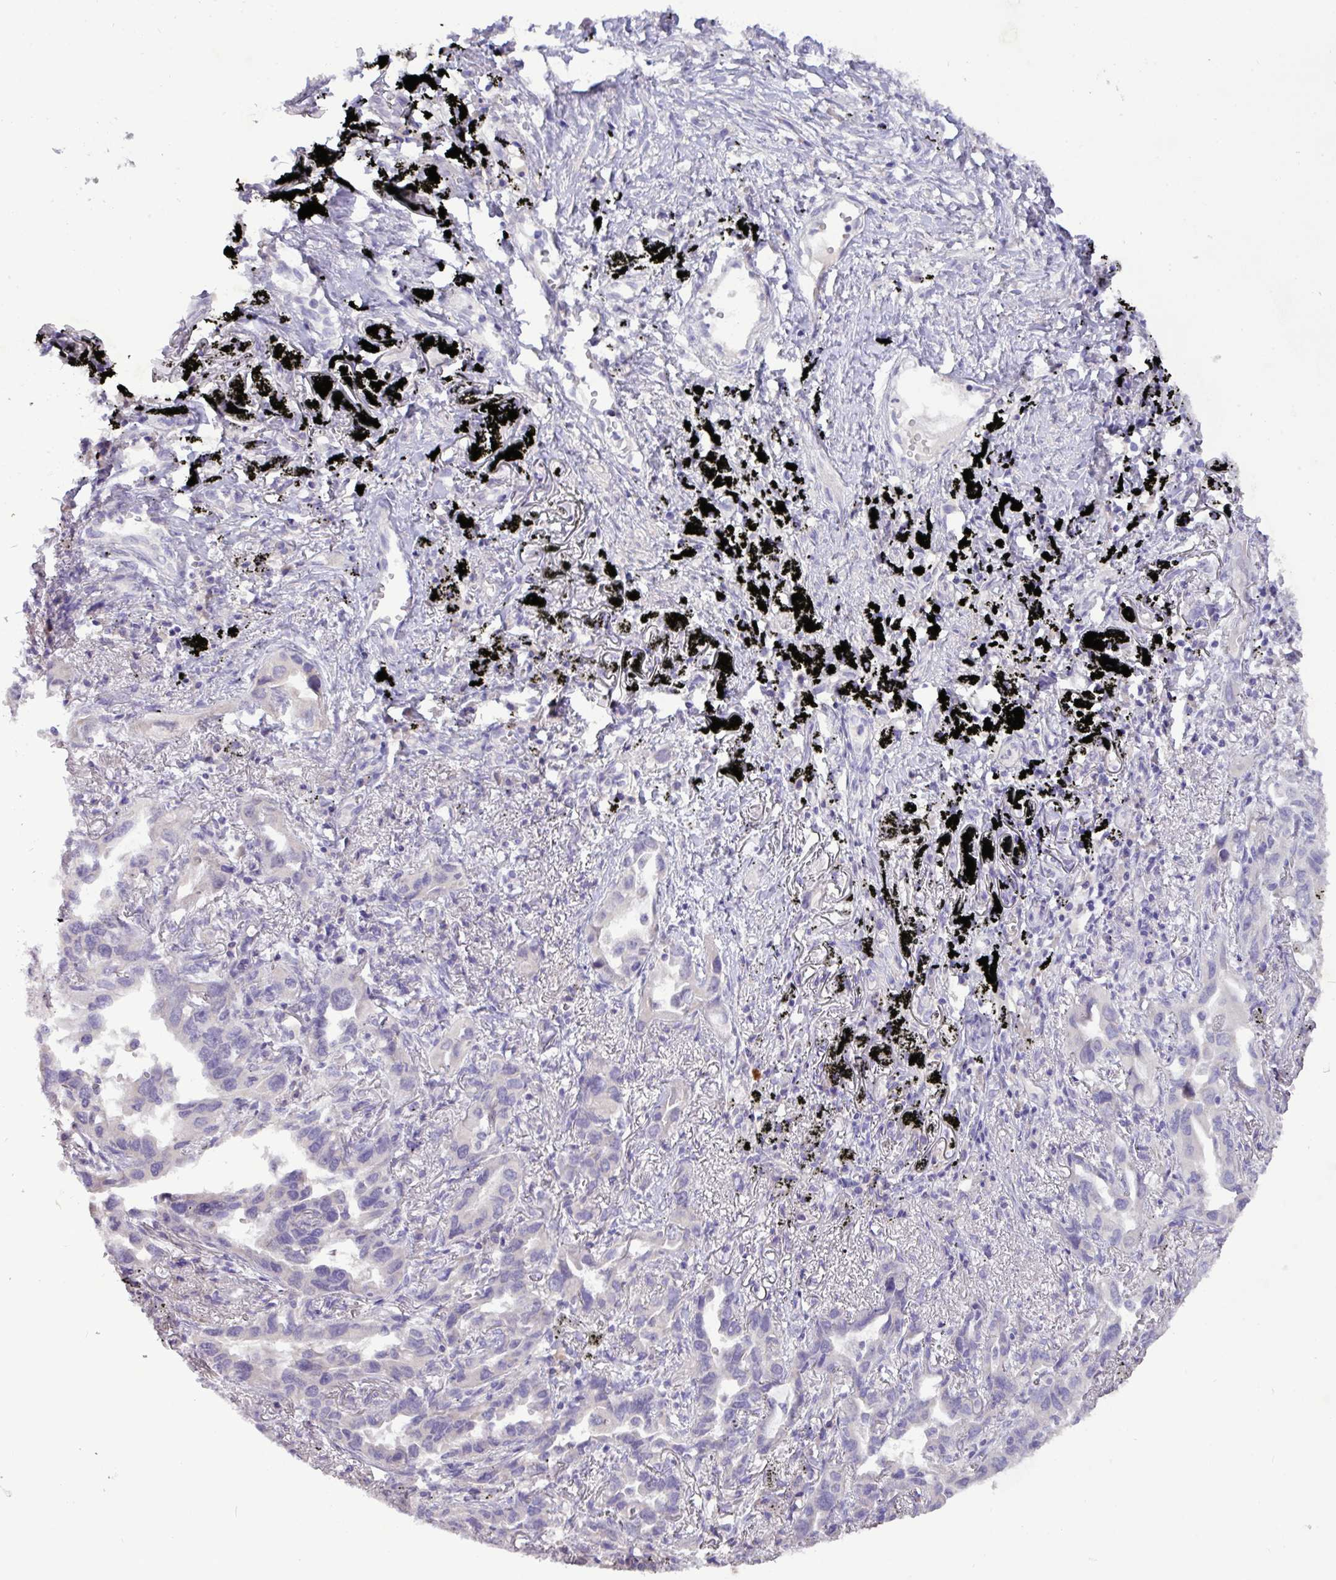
{"staining": {"intensity": "negative", "quantity": "none", "location": "none"}, "tissue": "lung cancer", "cell_type": "Tumor cells", "image_type": "cancer", "snomed": [{"axis": "morphology", "description": "Adenocarcinoma, NOS"}, {"axis": "topography", "description": "Lung"}], "caption": "This is a photomicrograph of immunohistochemistry staining of lung adenocarcinoma, which shows no staining in tumor cells.", "gene": "PAX8", "patient": {"sex": "male", "age": 67}}